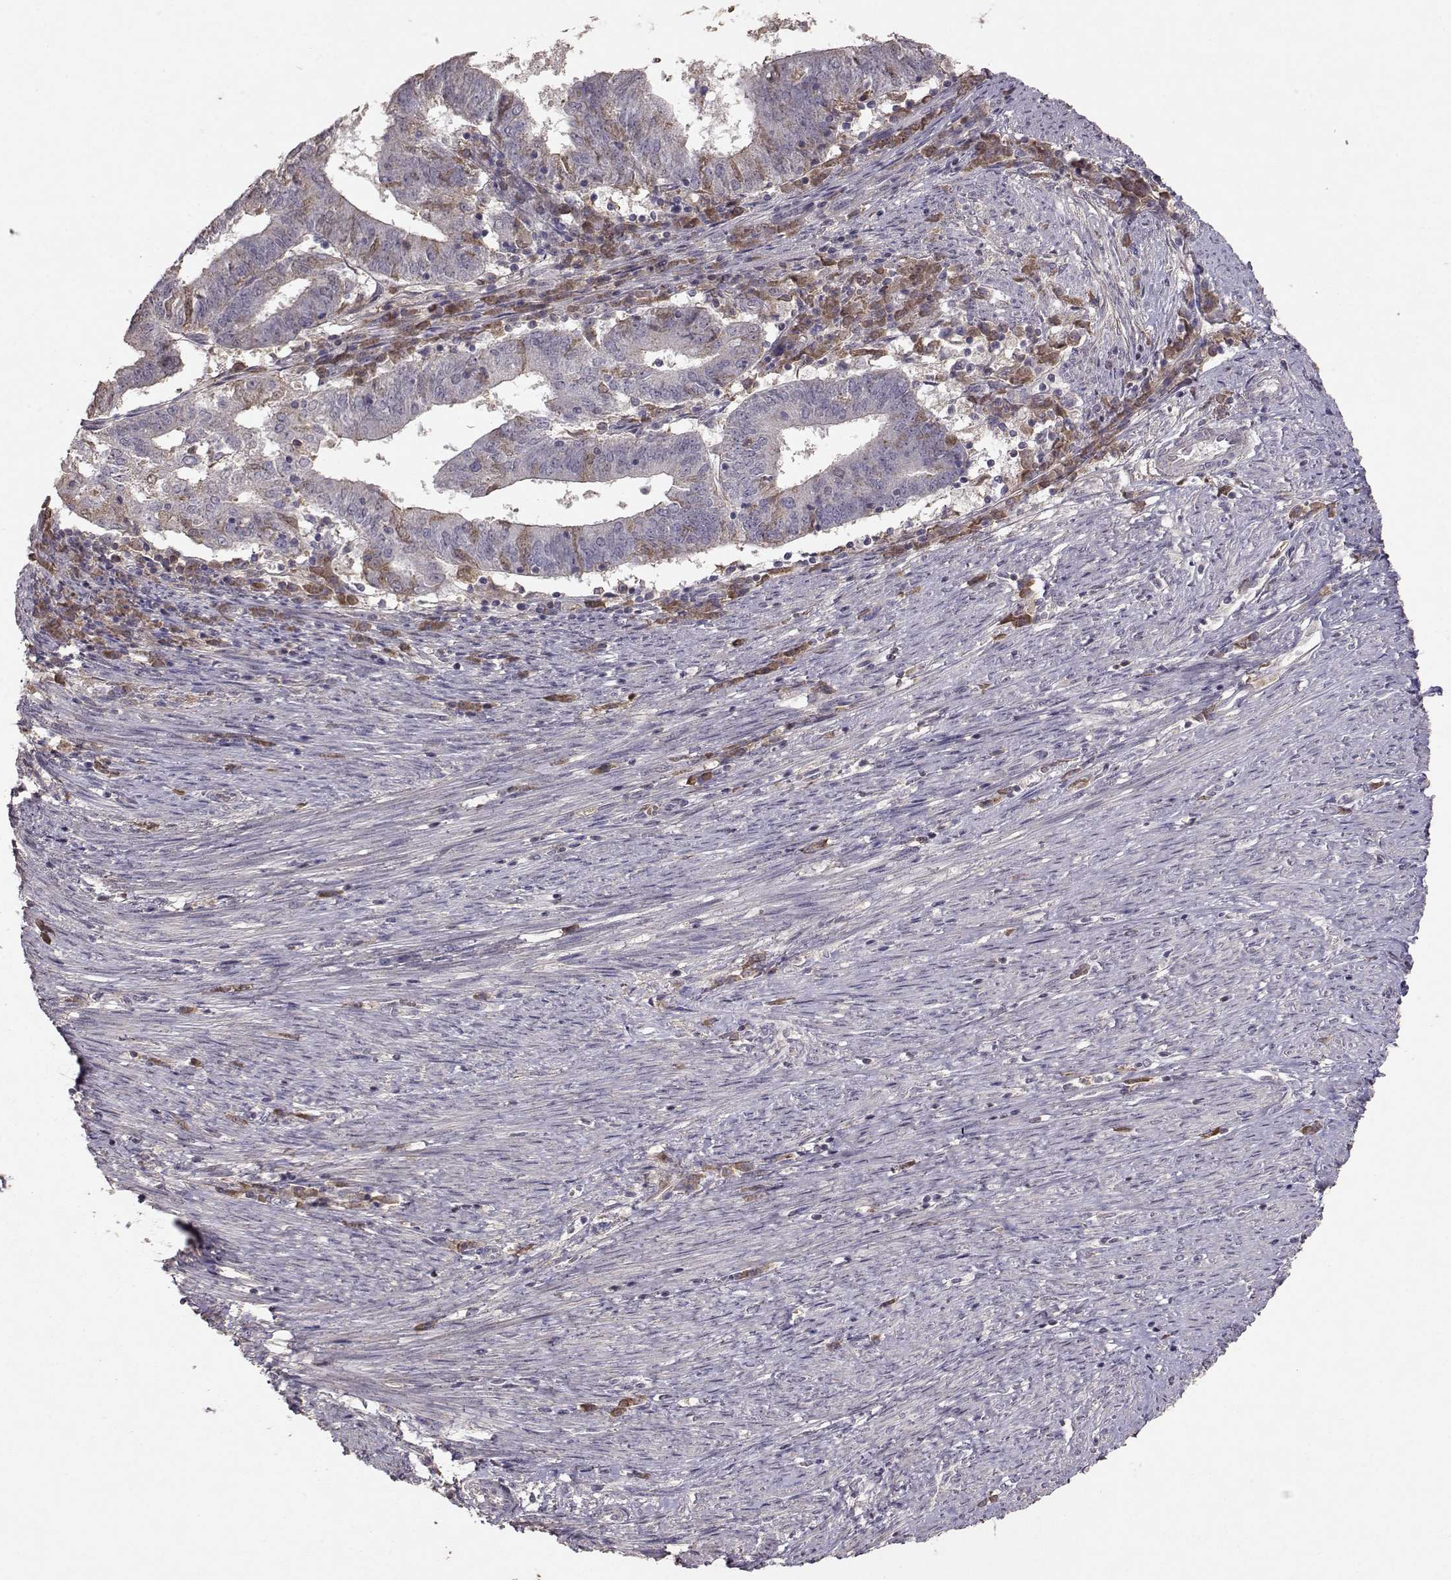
{"staining": {"intensity": "weak", "quantity": "<25%", "location": "cytoplasmic/membranous"}, "tissue": "endometrial cancer", "cell_type": "Tumor cells", "image_type": "cancer", "snomed": [{"axis": "morphology", "description": "Adenocarcinoma, NOS"}, {"axis": "topography", "description": "Endometrium"}], "caption": "This is an IHC image of human endometrial cancer. There is no positivity in tumor cells.", "gene": "PMCH", "patient": {"sex": "female", "age": 82}}